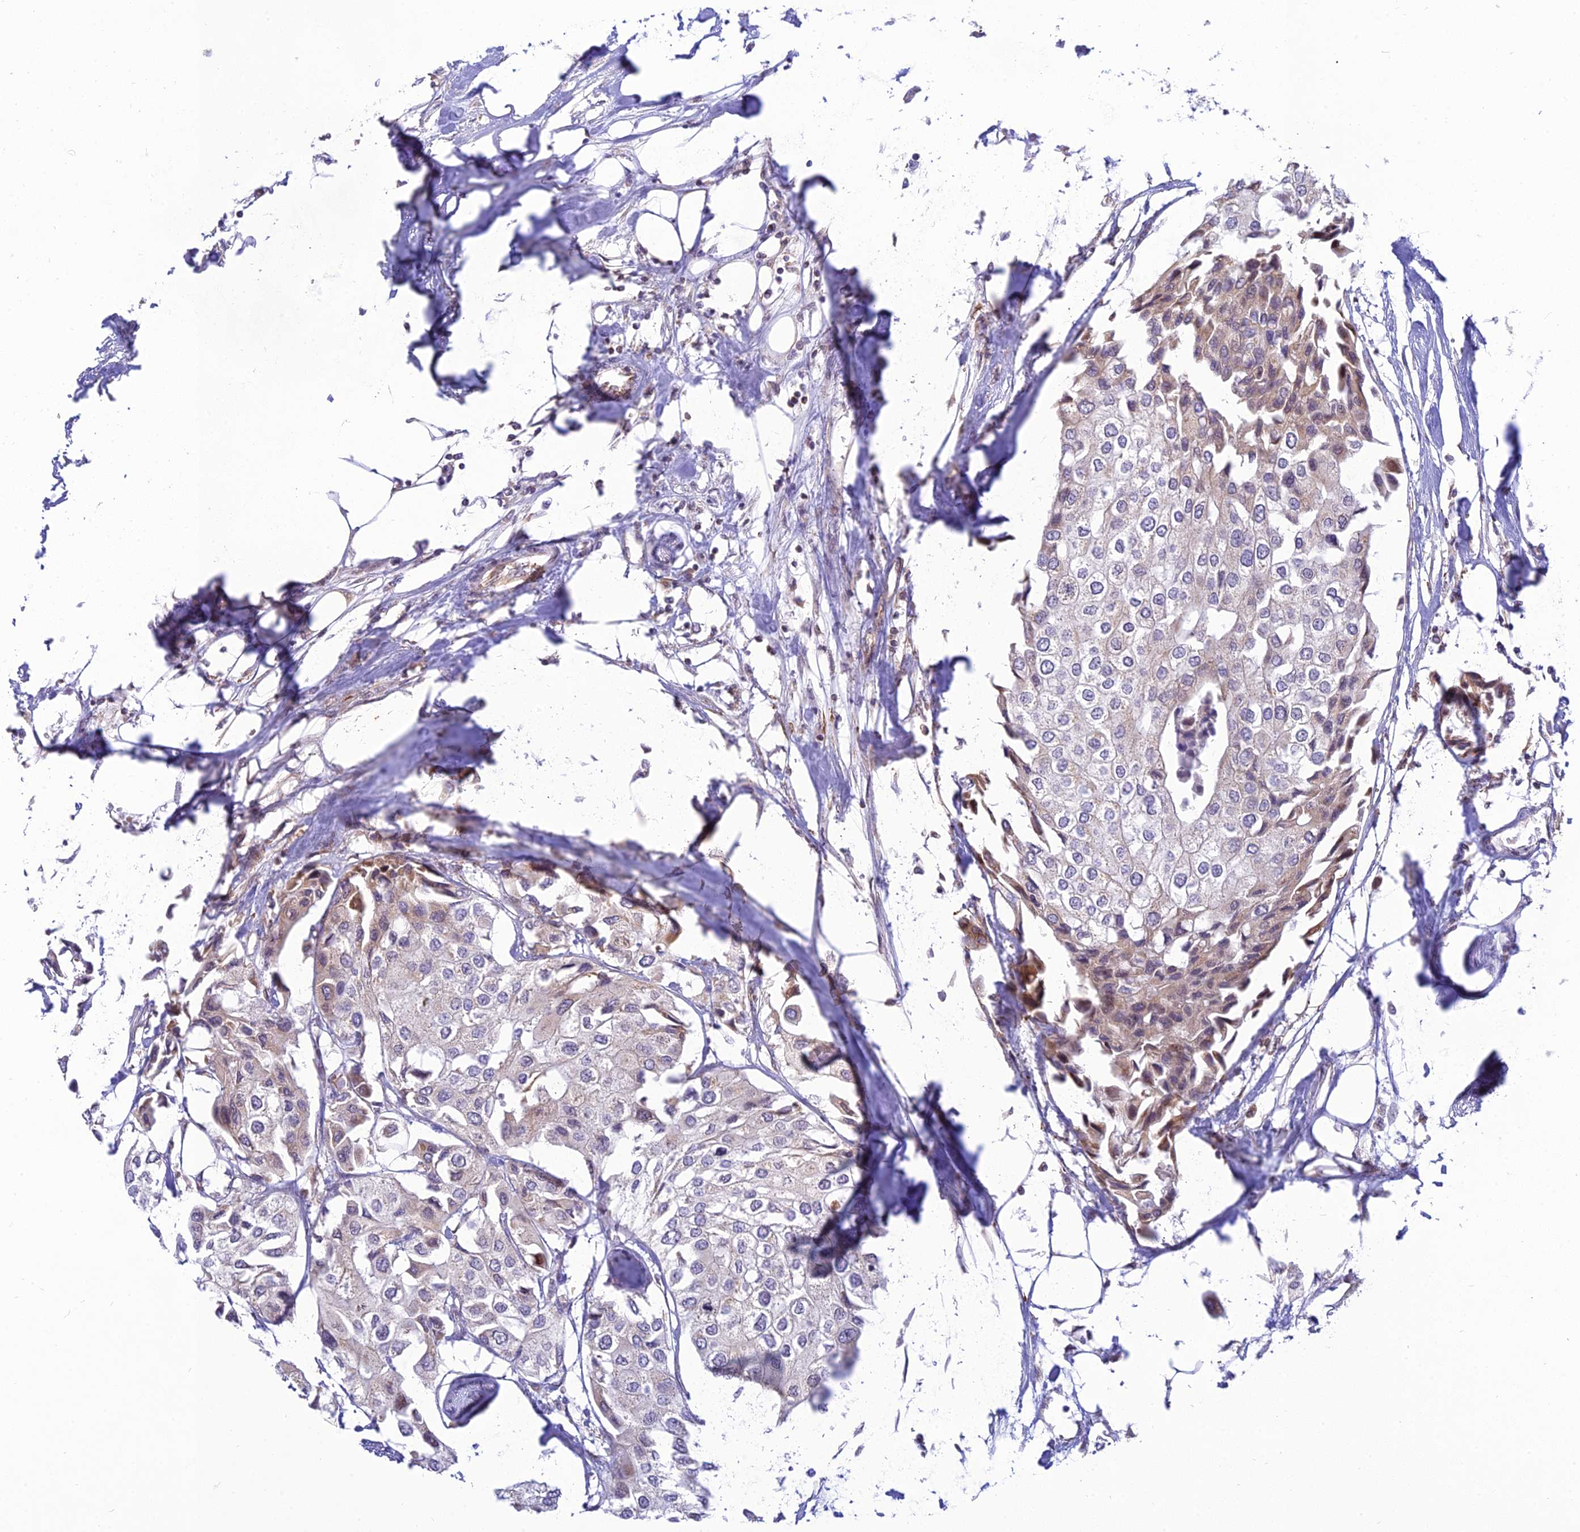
{"staining": {"intensity": "negative", "quantity": "none", "location": "none"}, "tissue": "urothelial cancer", "cell_type": "Tumor cells", "image_type": "cancer", "snomed": [{"axis": "morphology", "description": "Urothelial carcinoma, High grade"}, {"axis": "topography", "description": "Urinary bladder"}], "caption": "Micrograph shows no protein positivity in tumor cells of urothelial cancer tissue.", "gene": "HOOK2", "patient": {"sex": "male", "age": 64}}